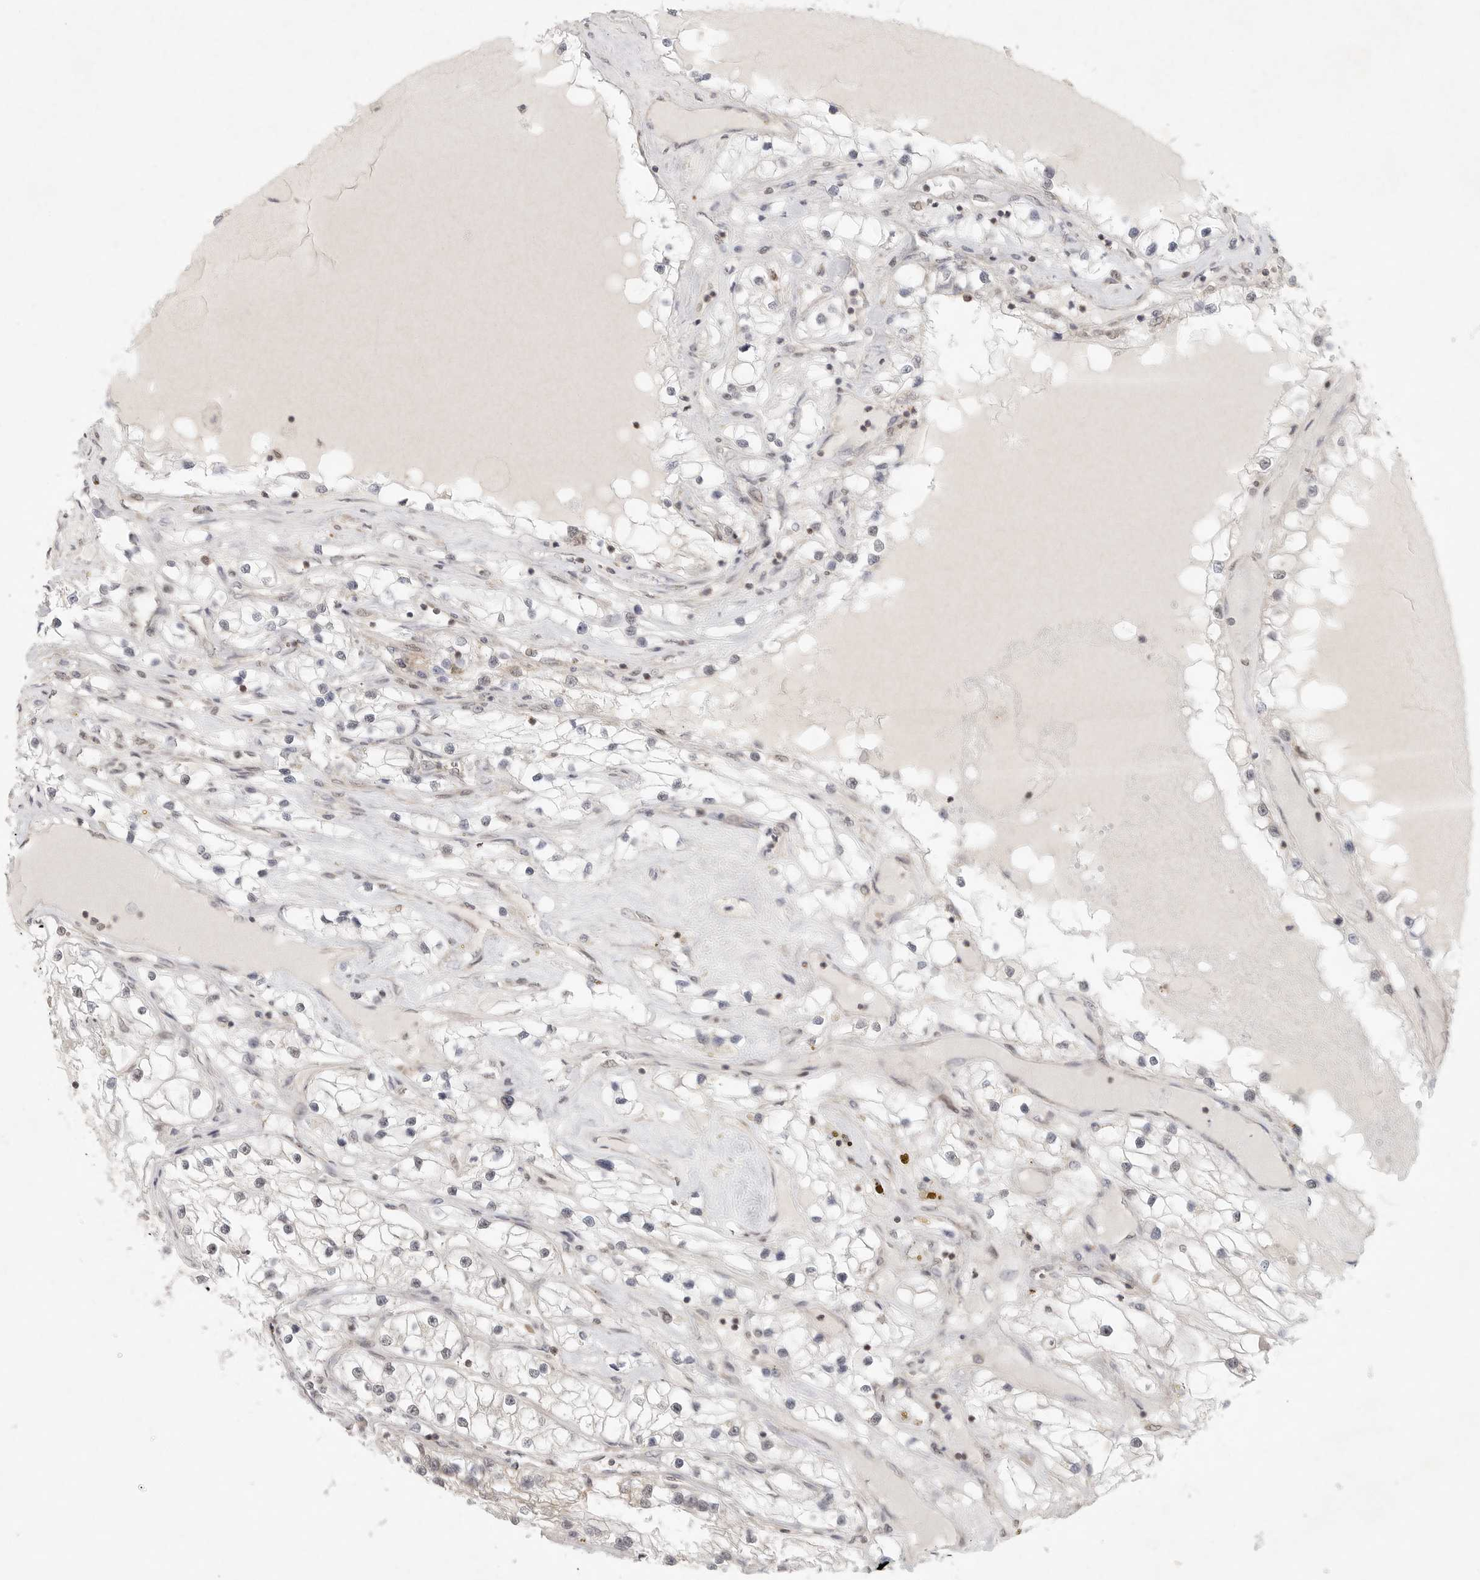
{"staining": {"intensity": "weak", "quantity": "25%-75%", "location": "cytoplasmic/membranous"}, "tissue": "renal cancer", "cell_type": "Tumor cells", "image_type": "cancer", "snomed": [{"axis": "morphology", "description": "Adenocarcinoma, NOS"}, {"axis": "topography", "description": "Kidney"}], "caption": "Renal cancer (adenocarcinoma) stained for a protein (brown) exhibits weak cytoplasmic/membranous positive staining in about 25%-75% of tumor cells.", "gene": "HDAC6", "patient": {"sex": "male", "age": 68}}